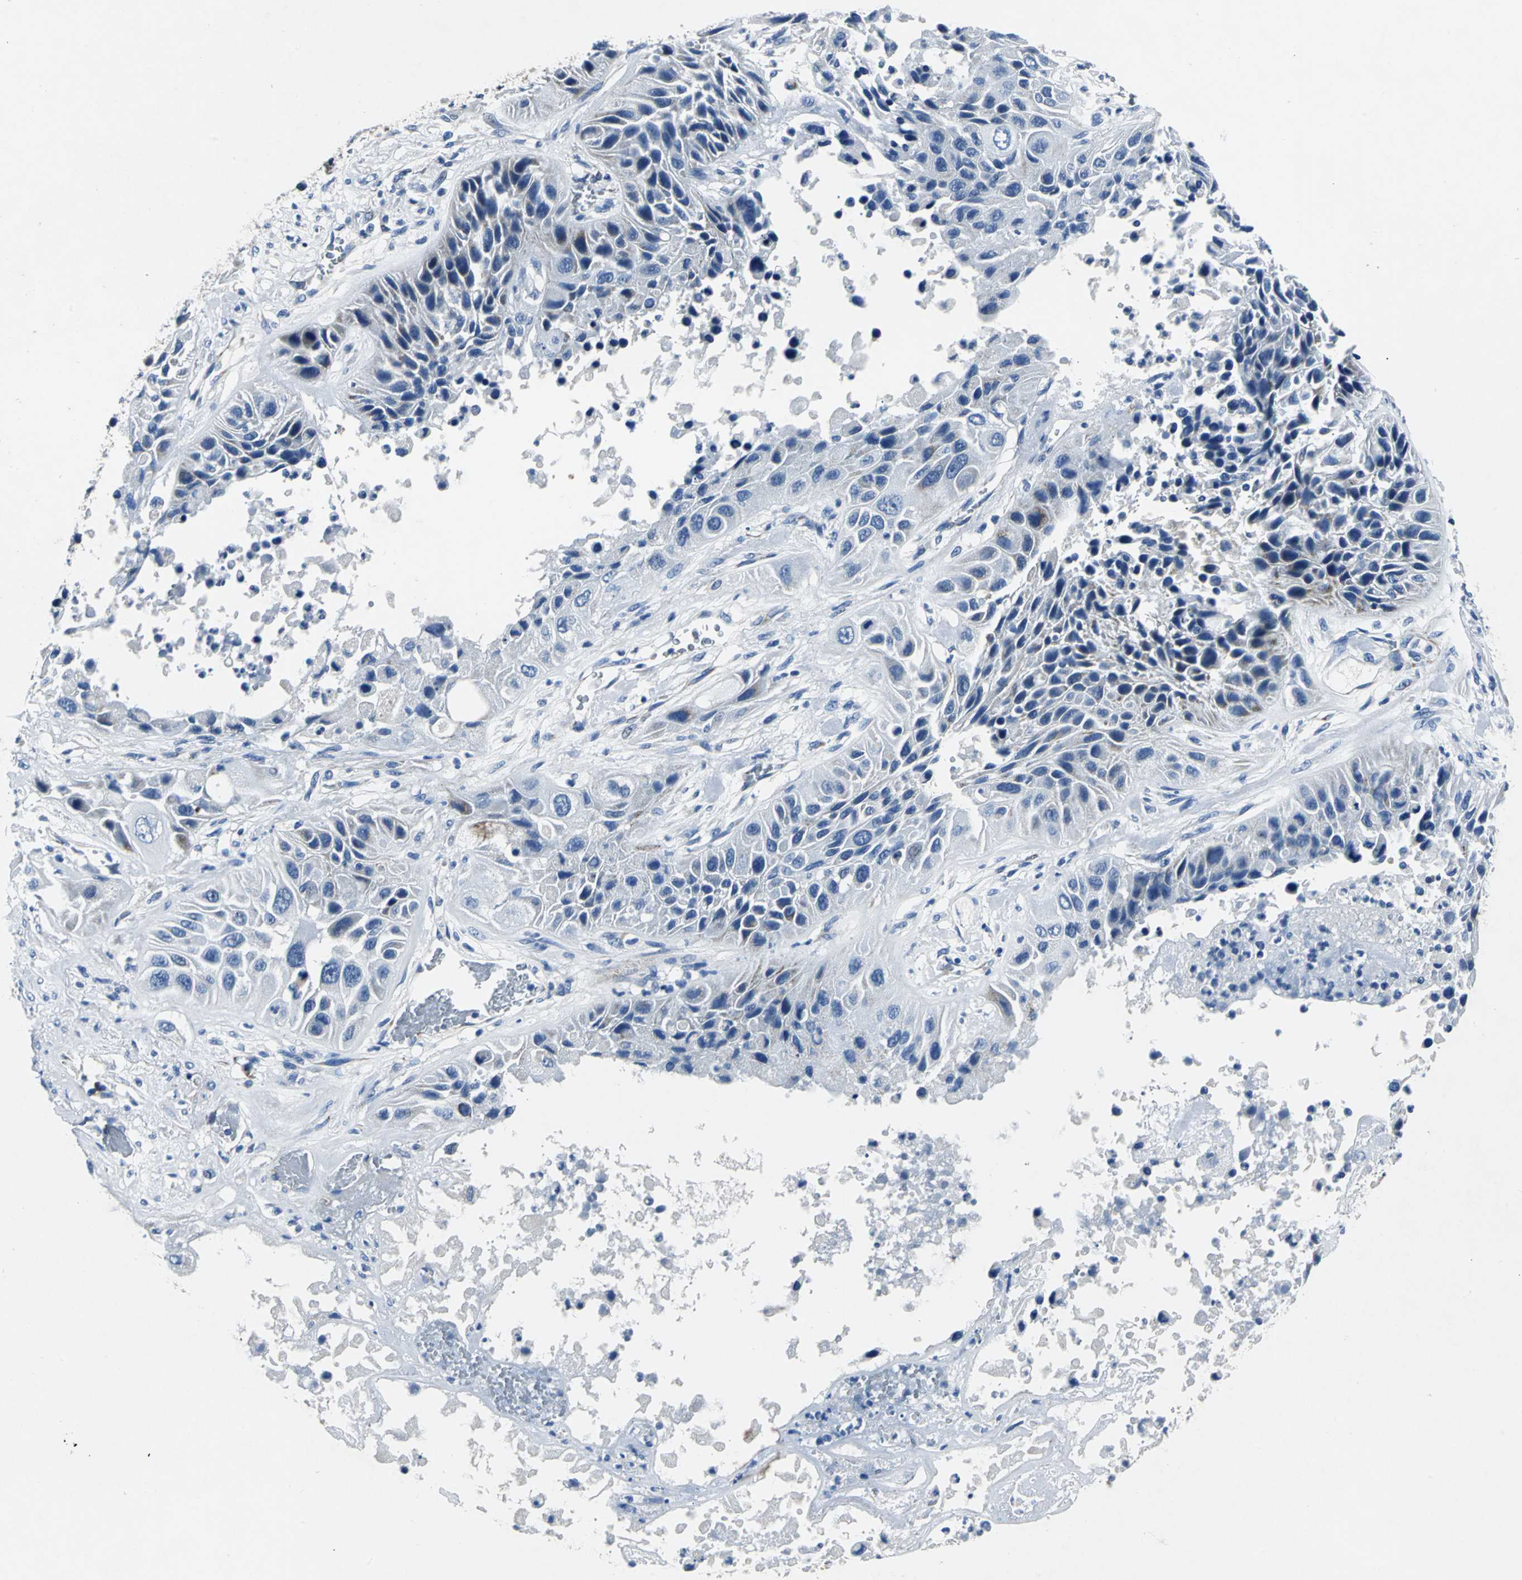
{"staining": {"intensity": "weak", "quantity": "25%-75%", "location": "cytoplasmic/membranous"}, "tissue": "lung cancer", "cell_type": "Tumor cells", "image_type": "cancer", "snomed": [{"axis": "morphology", "description": "Squamous cell carcinoma, NOS"}, {"axis": "topography", "description": "Lung"}], "caption": "Protein staining exhibits weak cytoplasmic/membranous expression in approximately 25%-75% of tumor cells in lung cancer (squamous cell carcinoma). The staining is performed using DAB (3,3'-diaminobenzidine) brown chromogen to label protein expression. The nuclei are counter-stained blue using hematoxylin.", "gene": "IFI6", "patient": {"sex": "female", "age": 76}}